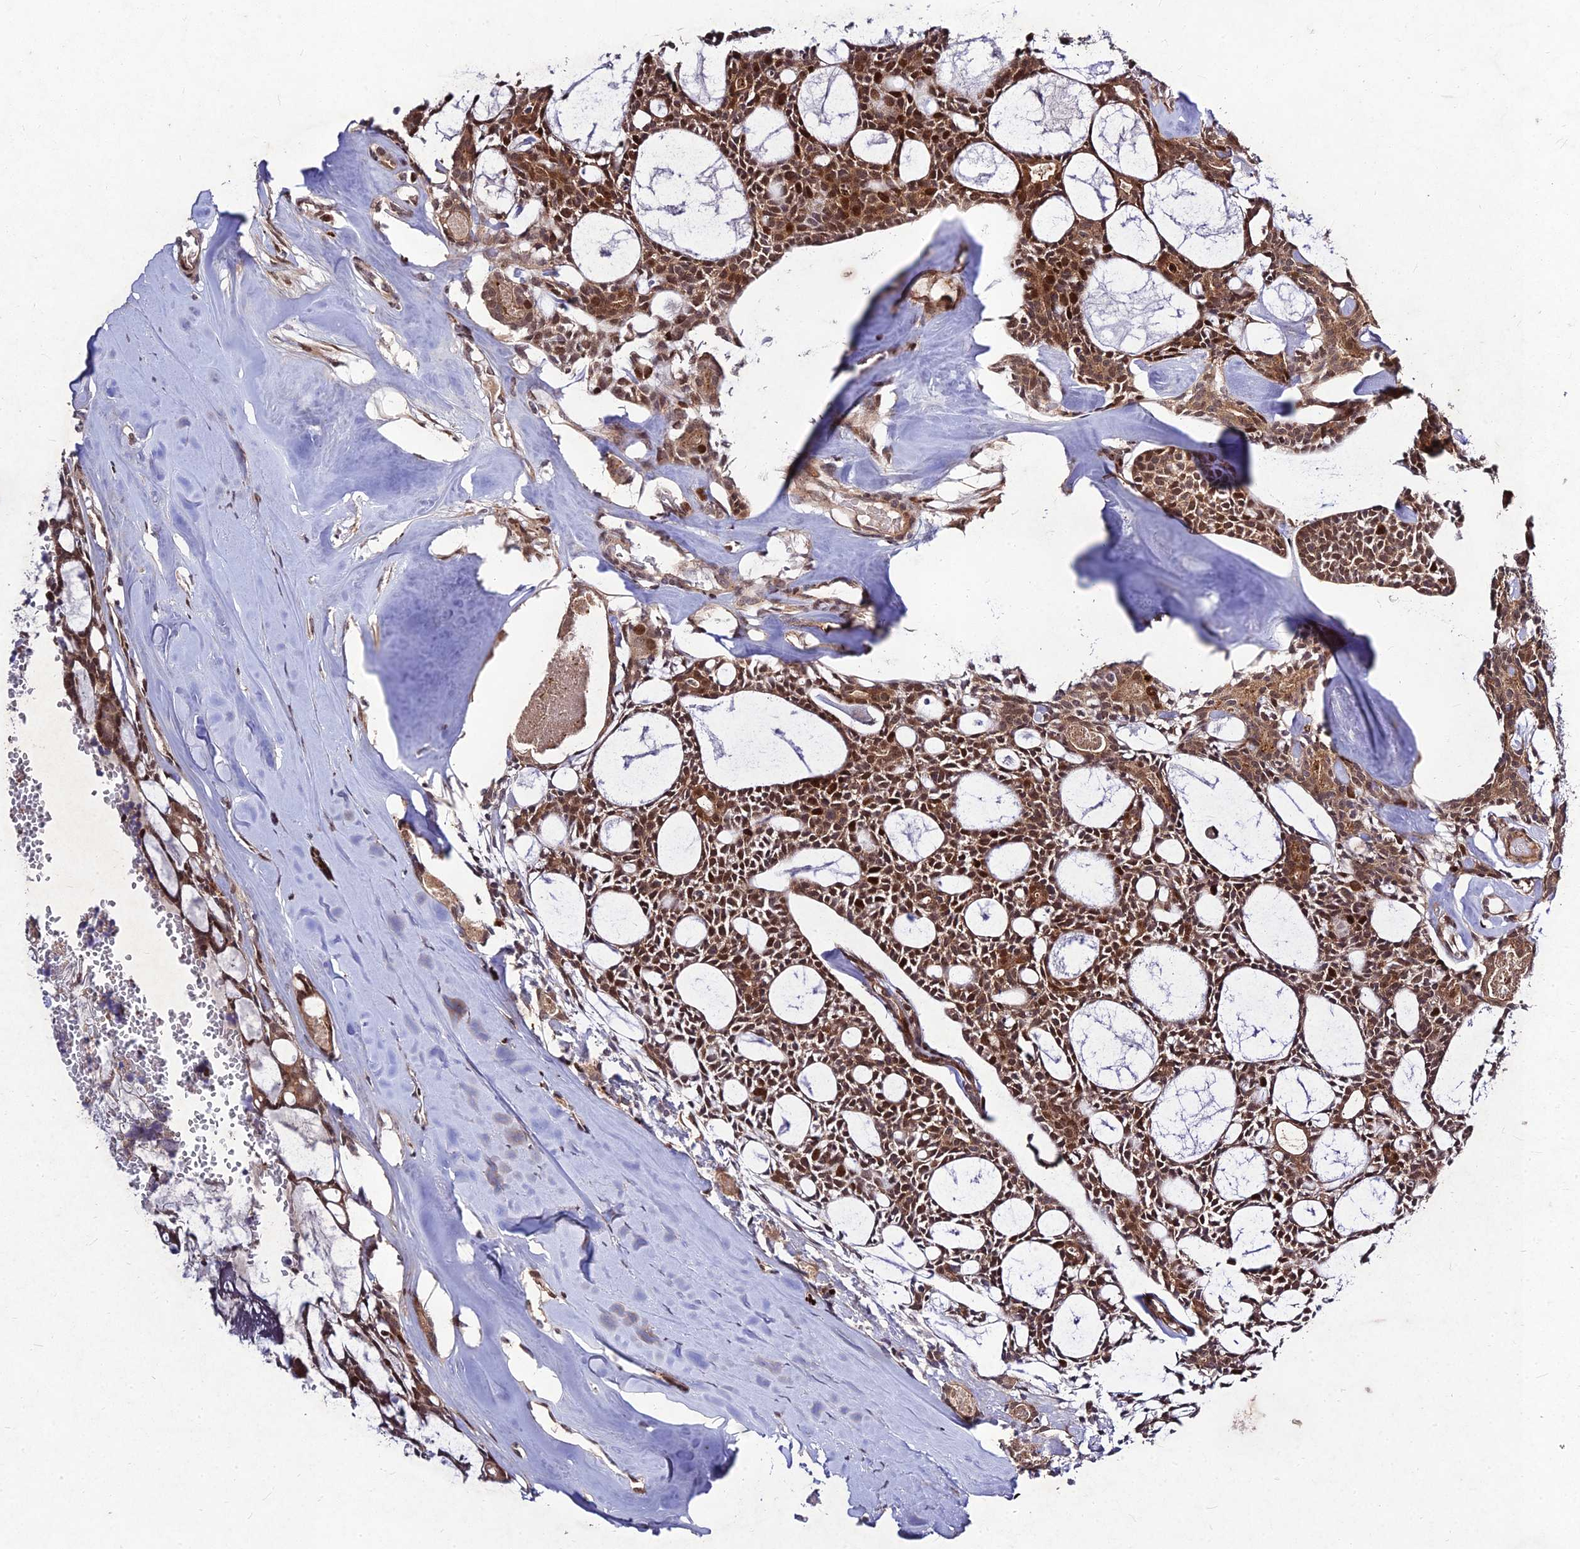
{"staining": {"intensity": "moderate", "quantity": ">75%", "location": "cytoplasmic/membranous,nuclear"}, "tissue": "head and neck cancer", "cell_type": "Tumor cells", "image_type": "cancer", "snomed": [{"axis": "morphology", "description": "Adenocarcinoma, NOS"}, {"axis": "topography", "description": "Salivary gland"}, {"axis": "topography", "description": "Head-Neck"}], "caption": "A medium amount of moderate cytoplasmic/membranous and nuclear positivity is identified in approximately >75% of tumor cells in head and neck adenocarcinoma tissue.", "gene": "MKKS", "patient": {"sex": "male", "age": 55}}